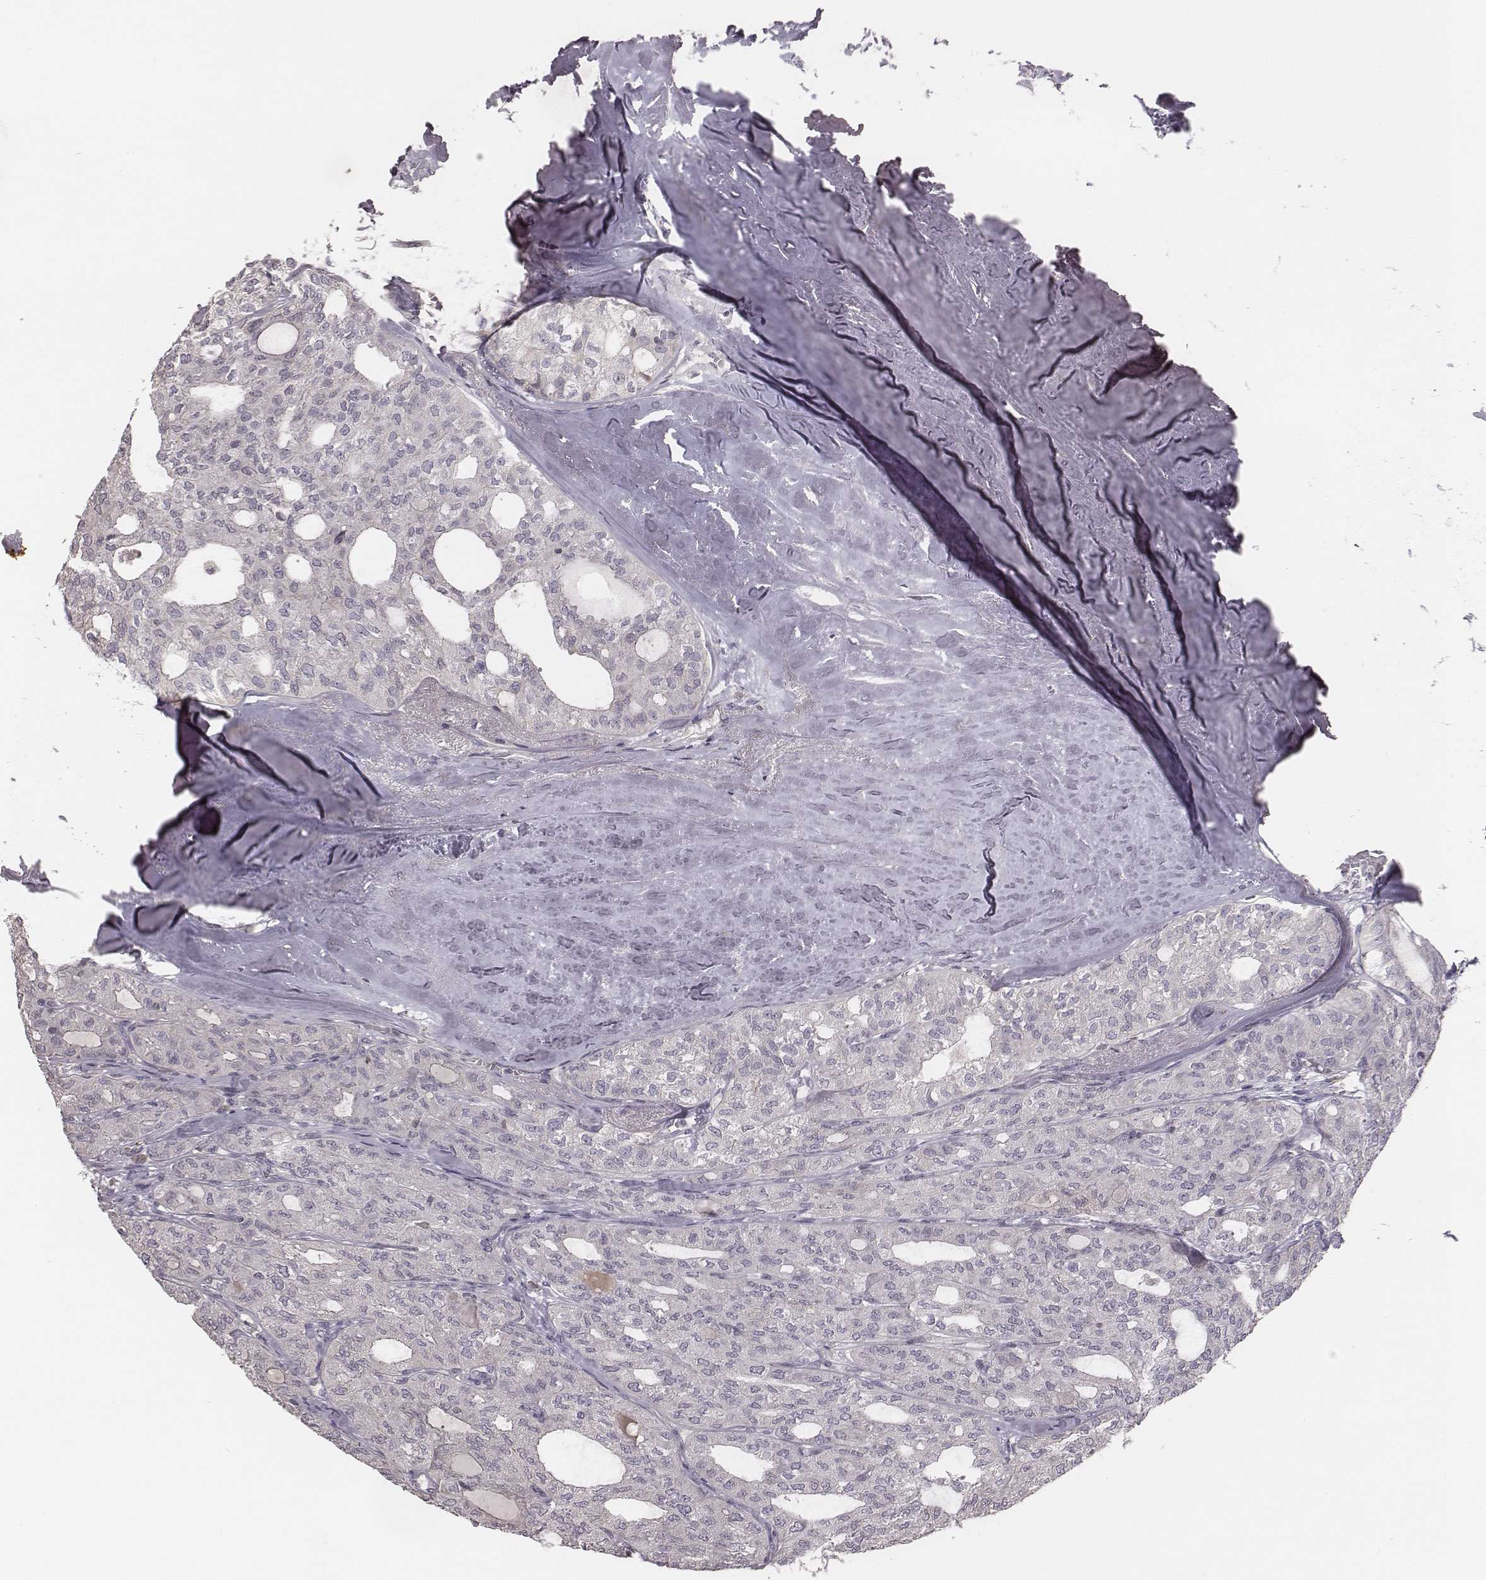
{"staining": {"intensity": "negative", "quantity": "none", "location": "none"}, "tissue": "thyroid cancer", "cell_type": "Tumor cells", "image_type": "cancer", "snomed": [{"axis": "morphology", "description": "Follicular adenoma carcinoma, NOS"}, {"axis": "topography", "description": "Thyroid gland"}], "caption": "Protein analysis of follicular adenoma carcinoma (thyroid) exhibits no significant expression in tumor cells.", "gene": "TLX3", "patient": {"sex": "male", "age": 75}}